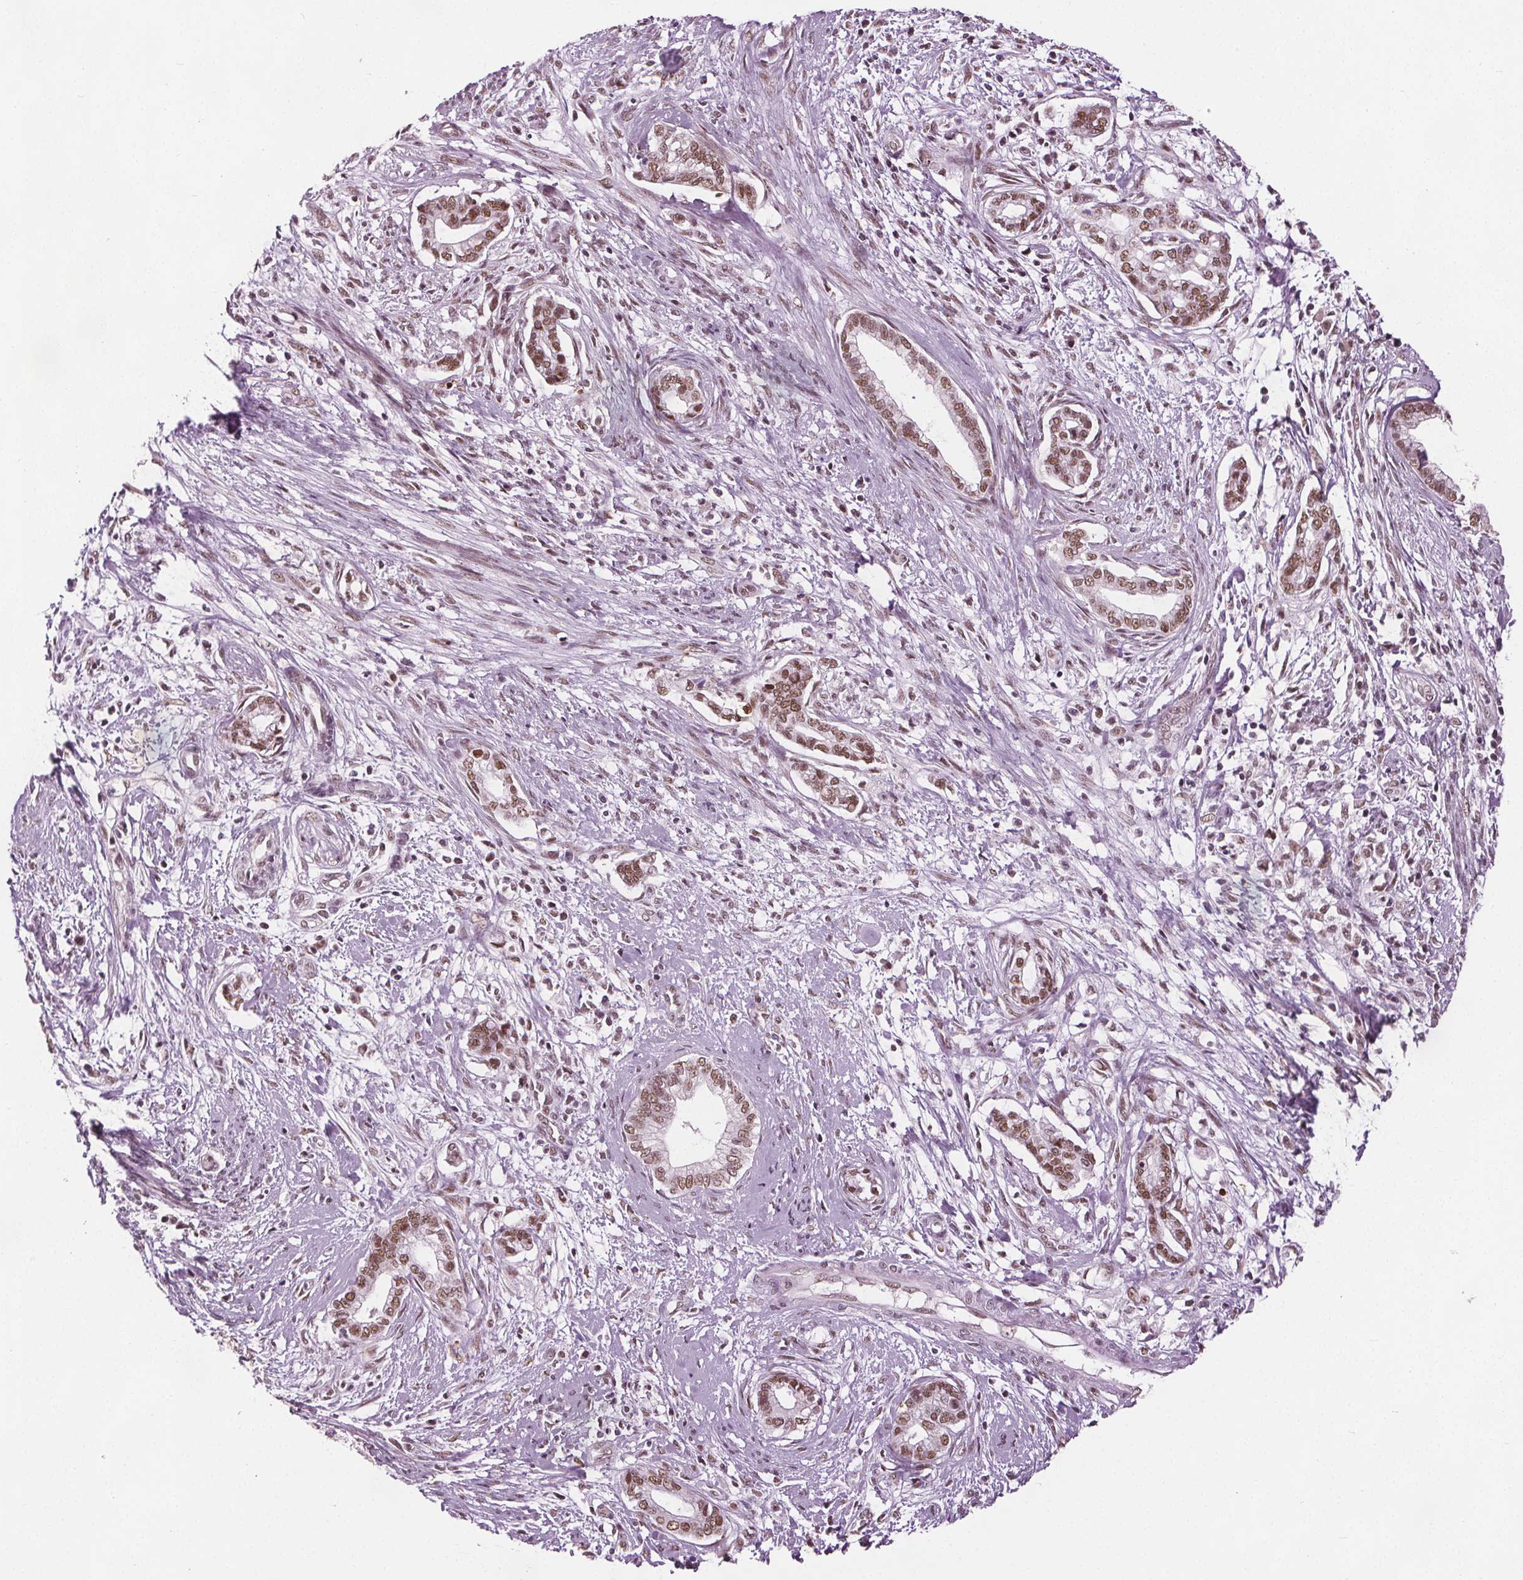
{"staining": {"intensity": "moderate", "quantity": ">75%", "location": "nuclear"}, "tissue": "cervical cancer", "cell_type": "Tumor cells", "image_type": "cancer", "snomed": [{"axis": "morphology", "description": "Adenocarcinoma, NOS"}, {"axis": "topography", "description": "Cervix"}], "caption": "Adenocarcinoma (cervical) was stained to show a protein in brown. There is medium levels of moderate nuclear expression in approximately >75% of tumor cells.", "gene": "IWS1", "patient": {"sex": "female", "age": 62}}